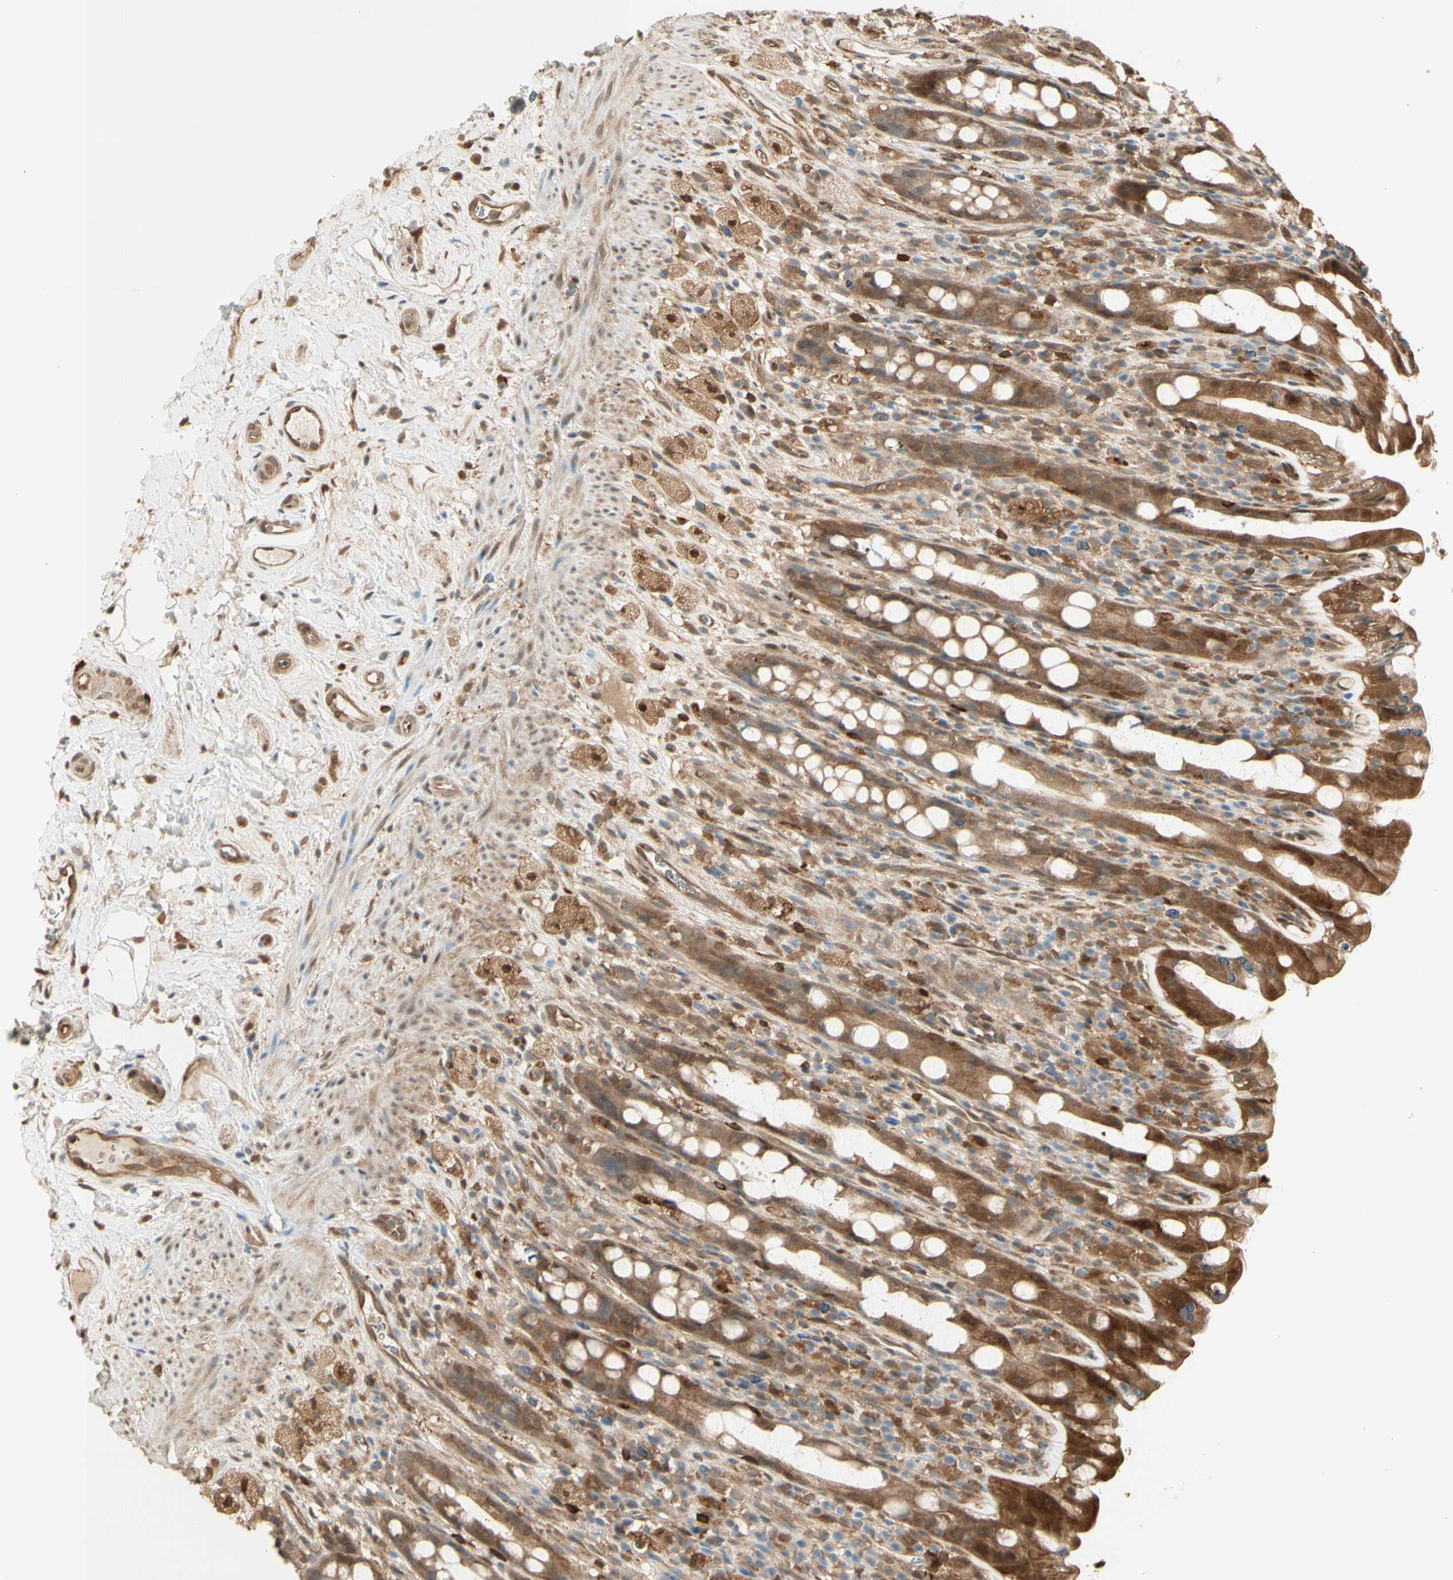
{"staining": {"intensity": "moderate", "quantity": ">75%", "location": "cytoplasmic/membranous,nuclear"}, "tissue": "rectum", "cell_type": "Glandular cells", "image_type": "normal", "snomed": [{"axis": "morphology", "description": "Normal tissue, NOS"}, {"axis": "topography", "description": "Rectum"}], "caption": "Immunohistochemistry histopathology image of normal rectum: rectum stained using IHC reveals medium levels of moderate protein expression localized specifically in the cytoplasmic/membranous,nuclear of glandular cells, appearing as a cytoplasmic/membranous,nuclear brown color.", "gene": "SERPINB6", "patient": {"sex": "male", "age": 44}}